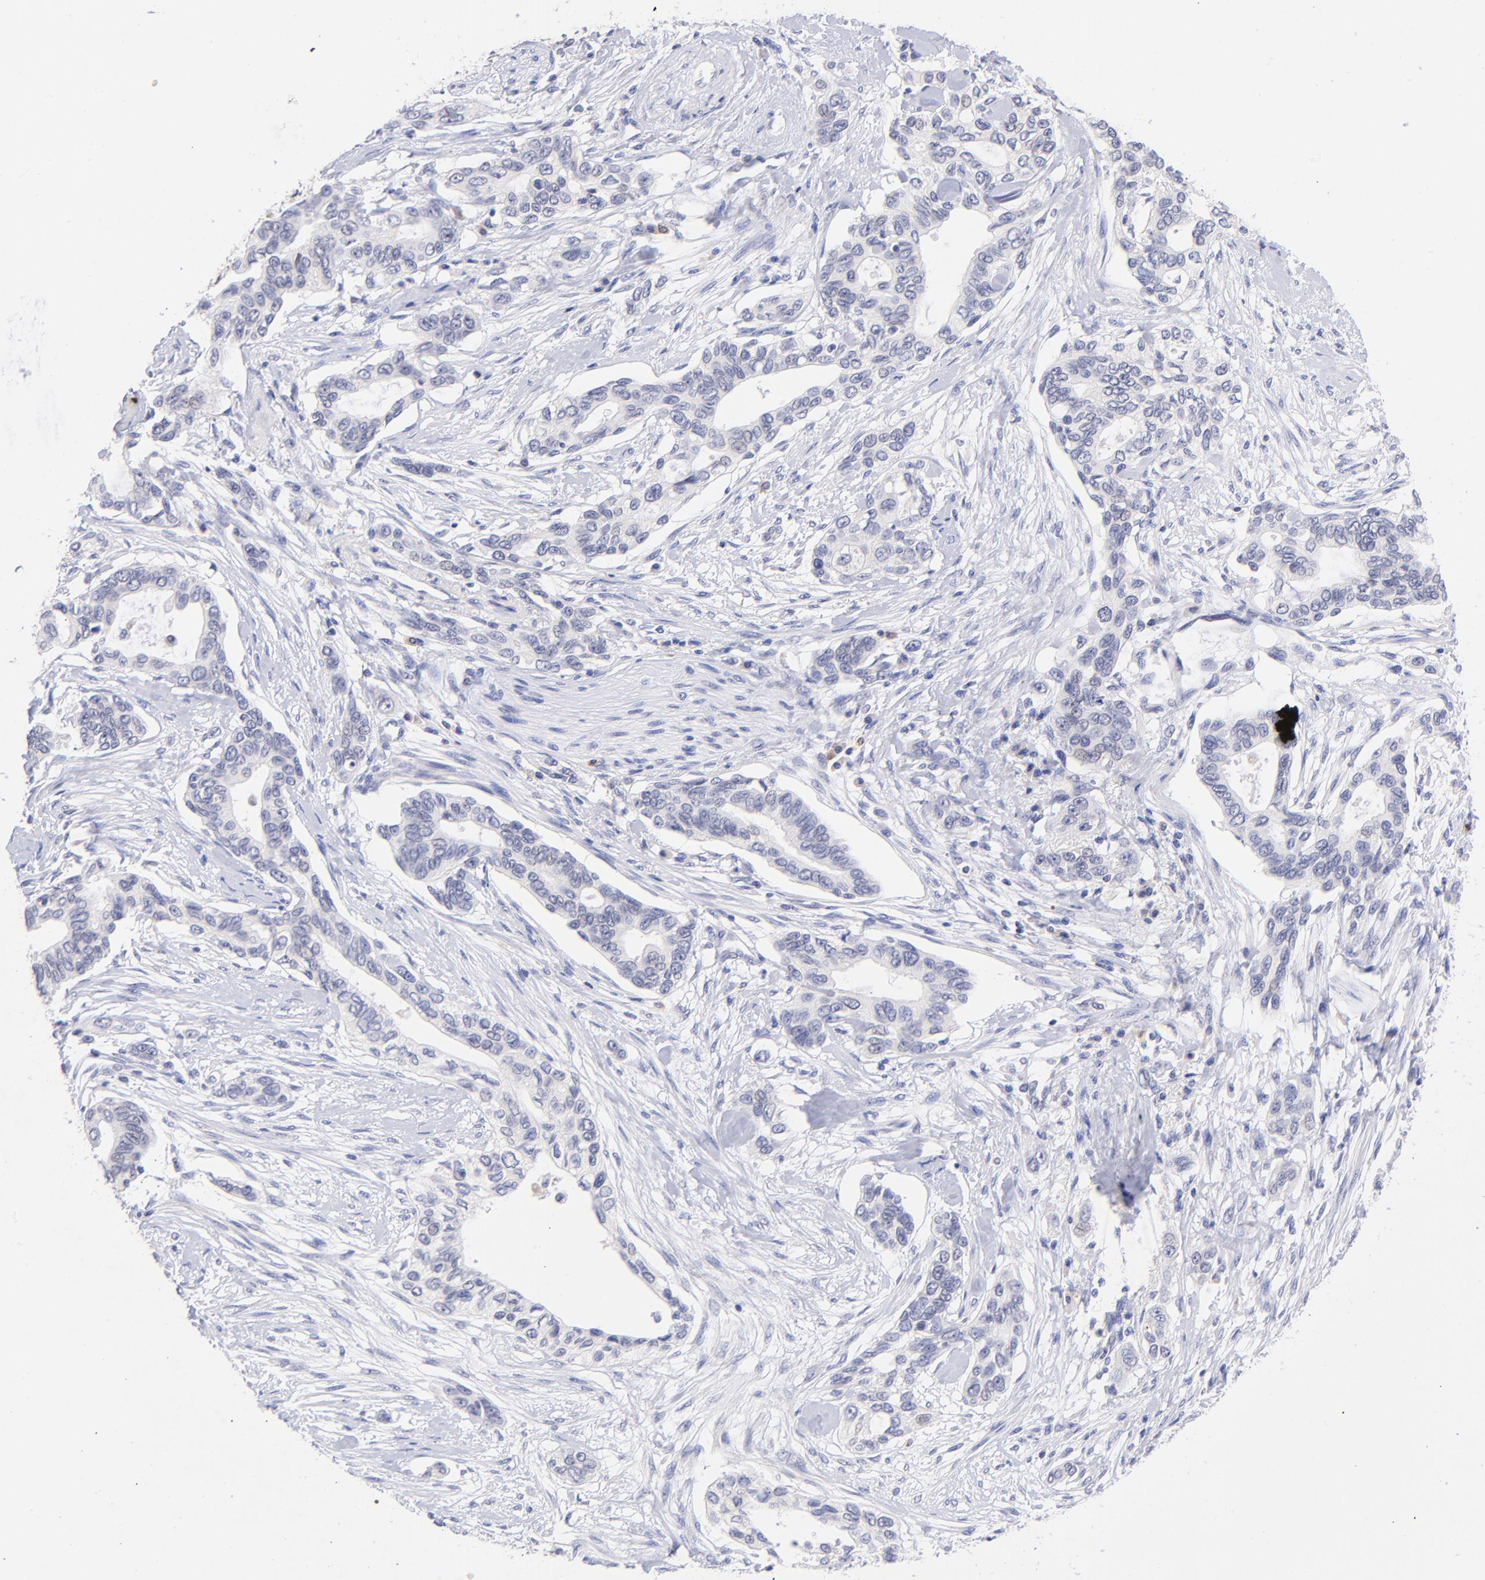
{"staining": {"intensity": "negative", "quantity": "none", "location": "none"}, "tissue": "pancreatic cancer", "cell_type": "Tumor cells", "image_type": "cancer", "snomed": [{"axis": "morphology", "description": "Adenocarcinoma, NOS"}, {"axis": "topography", "description": "Pancreas"}], "caption": "Tumor cells show no significant staining in pancreatic adenocarcinoma.", "gene": "RPL11", "patient": {"sex": "female", "age": 60}}